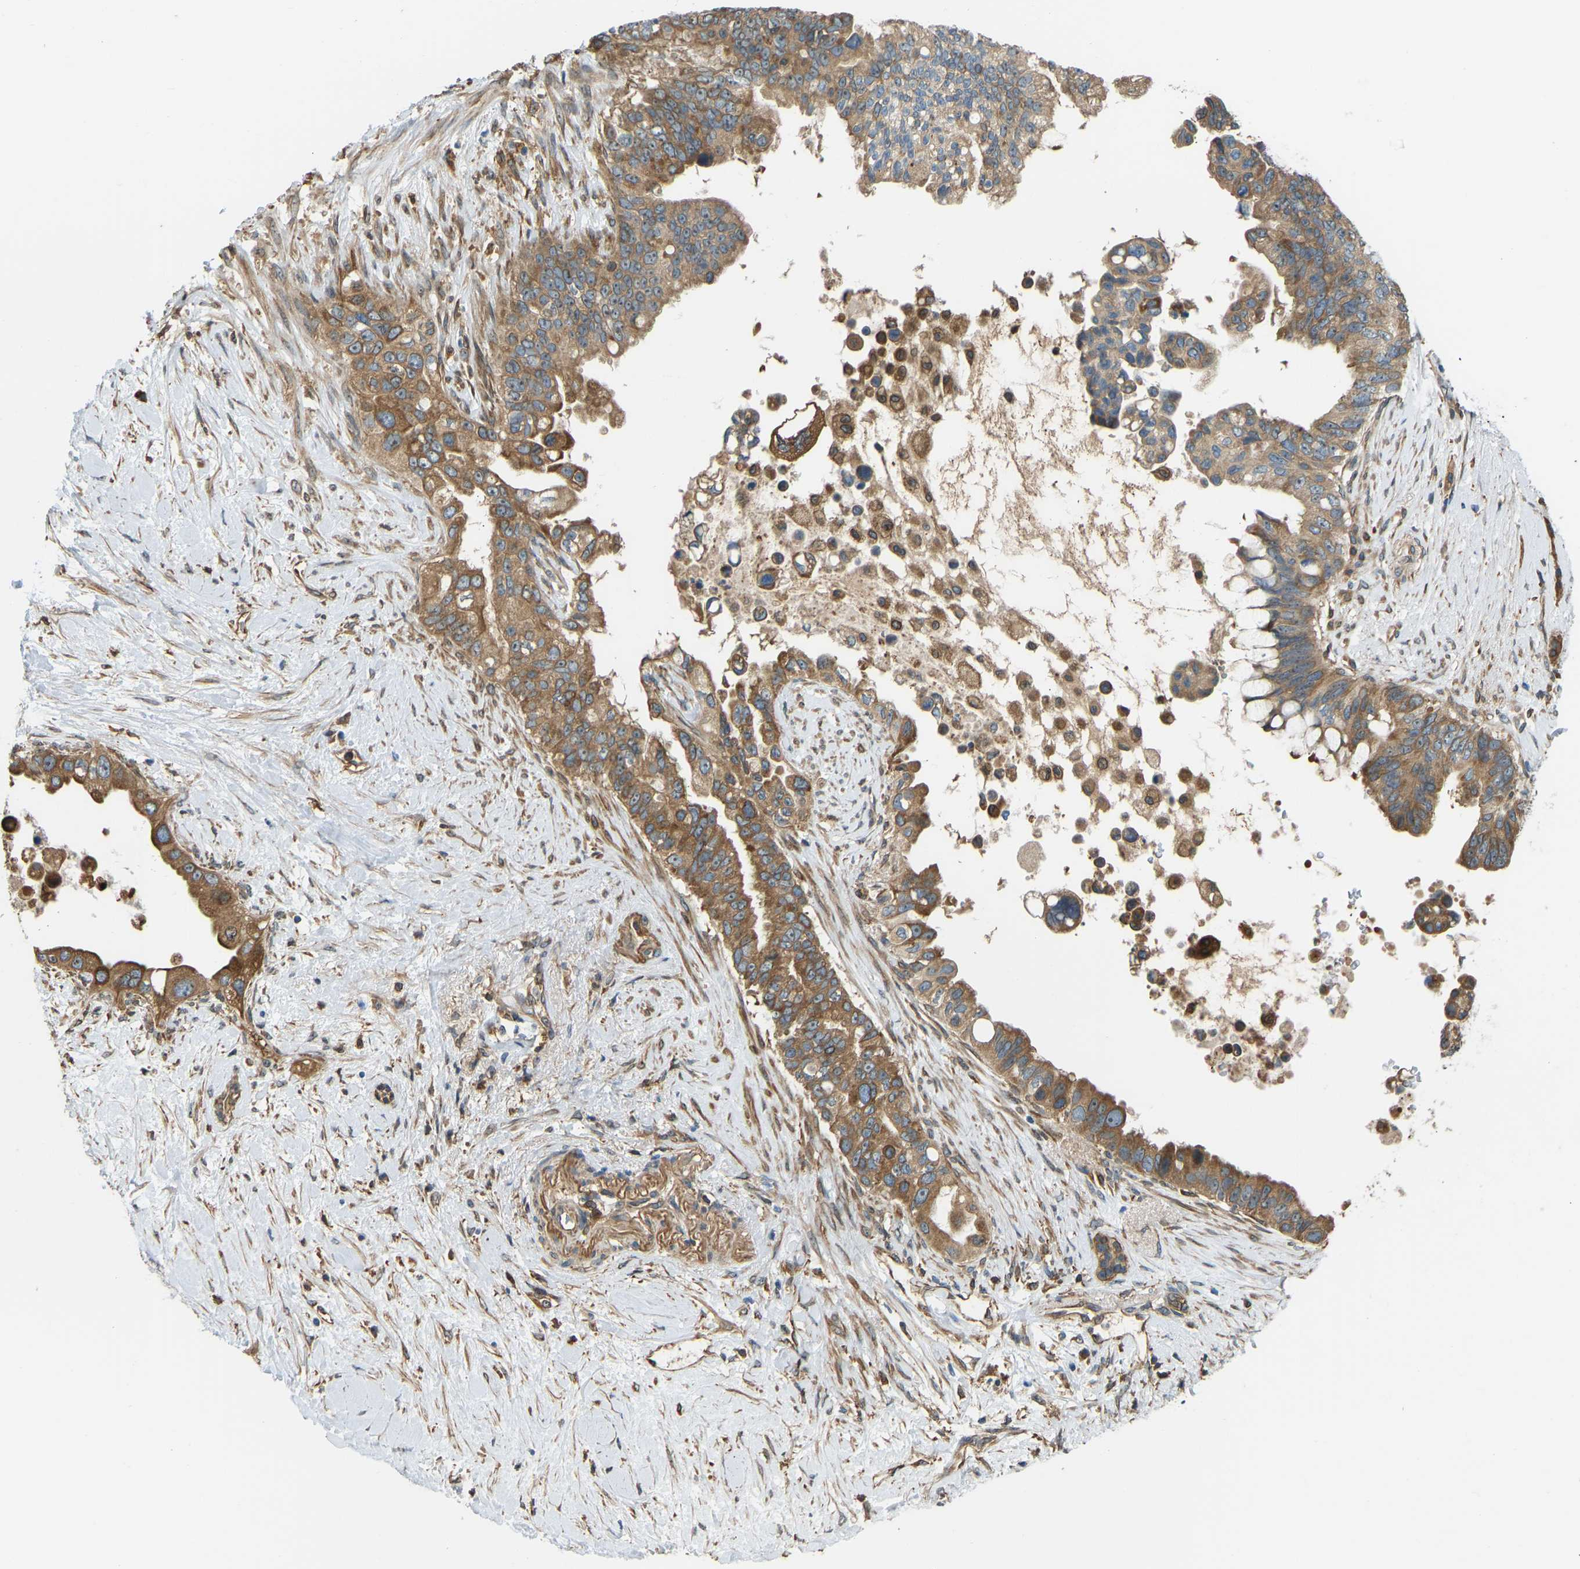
{"staining": {"intensity": "moderate", "quantity": ">75%", "location": "cytoplasmic/membranous"}, "tissue": "pancreatic cancer", "cell_type": "Tumor cells", "image_type": "cancer", "snomed": [{"axis": "morphology", "description": "Adenocarcinoma, NOS"}, {"axis": "topography", "description": "Pancreas"}], "caption": "Tumor cells display medium levels of moderate cytoplasmic/membranous positivity in about >75% of cells in human pancreatic cancer.", "gene": "OS9", "patient": {"sex": "female", "age": 56}}